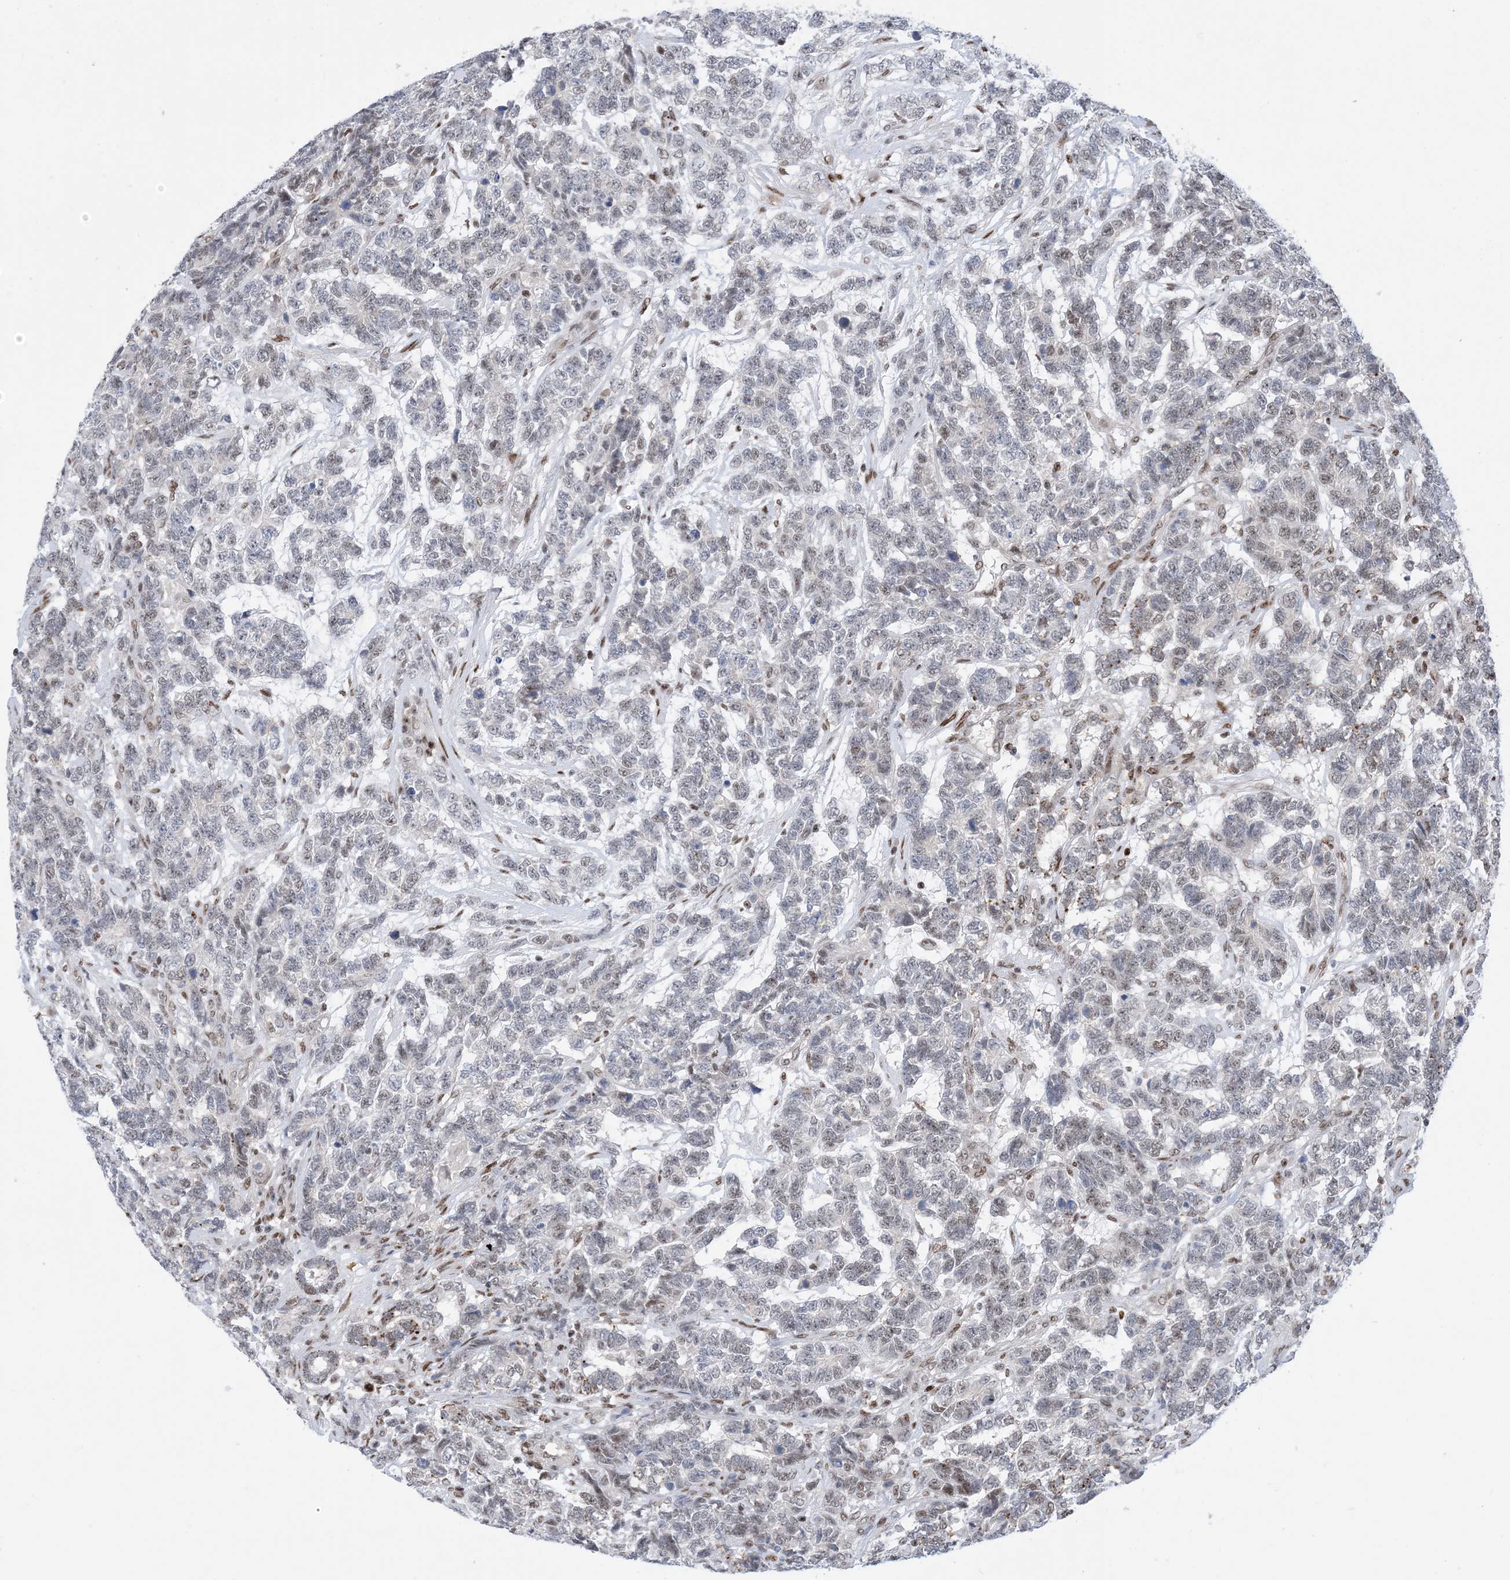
{"staining": {"intensity": "negative", "quantity": "none", "location": "none"}, "tissue": "testis cancer", "cell_type": "Tumor cells", "image_type": "cancer", "snomed": [{"axis": "morphology", "description": "Carcinoma, Embryonal, NOS"}, {"axis": "topography", "description": "Testis"}], "caption": "DAB (3,3'-diaminobenzidine) immunohistochemical staining of testis cancer reveals no significant expression in tumor cells.", "gene": "TSPYL1", "patient": {"sex": "male", "age": 26}}